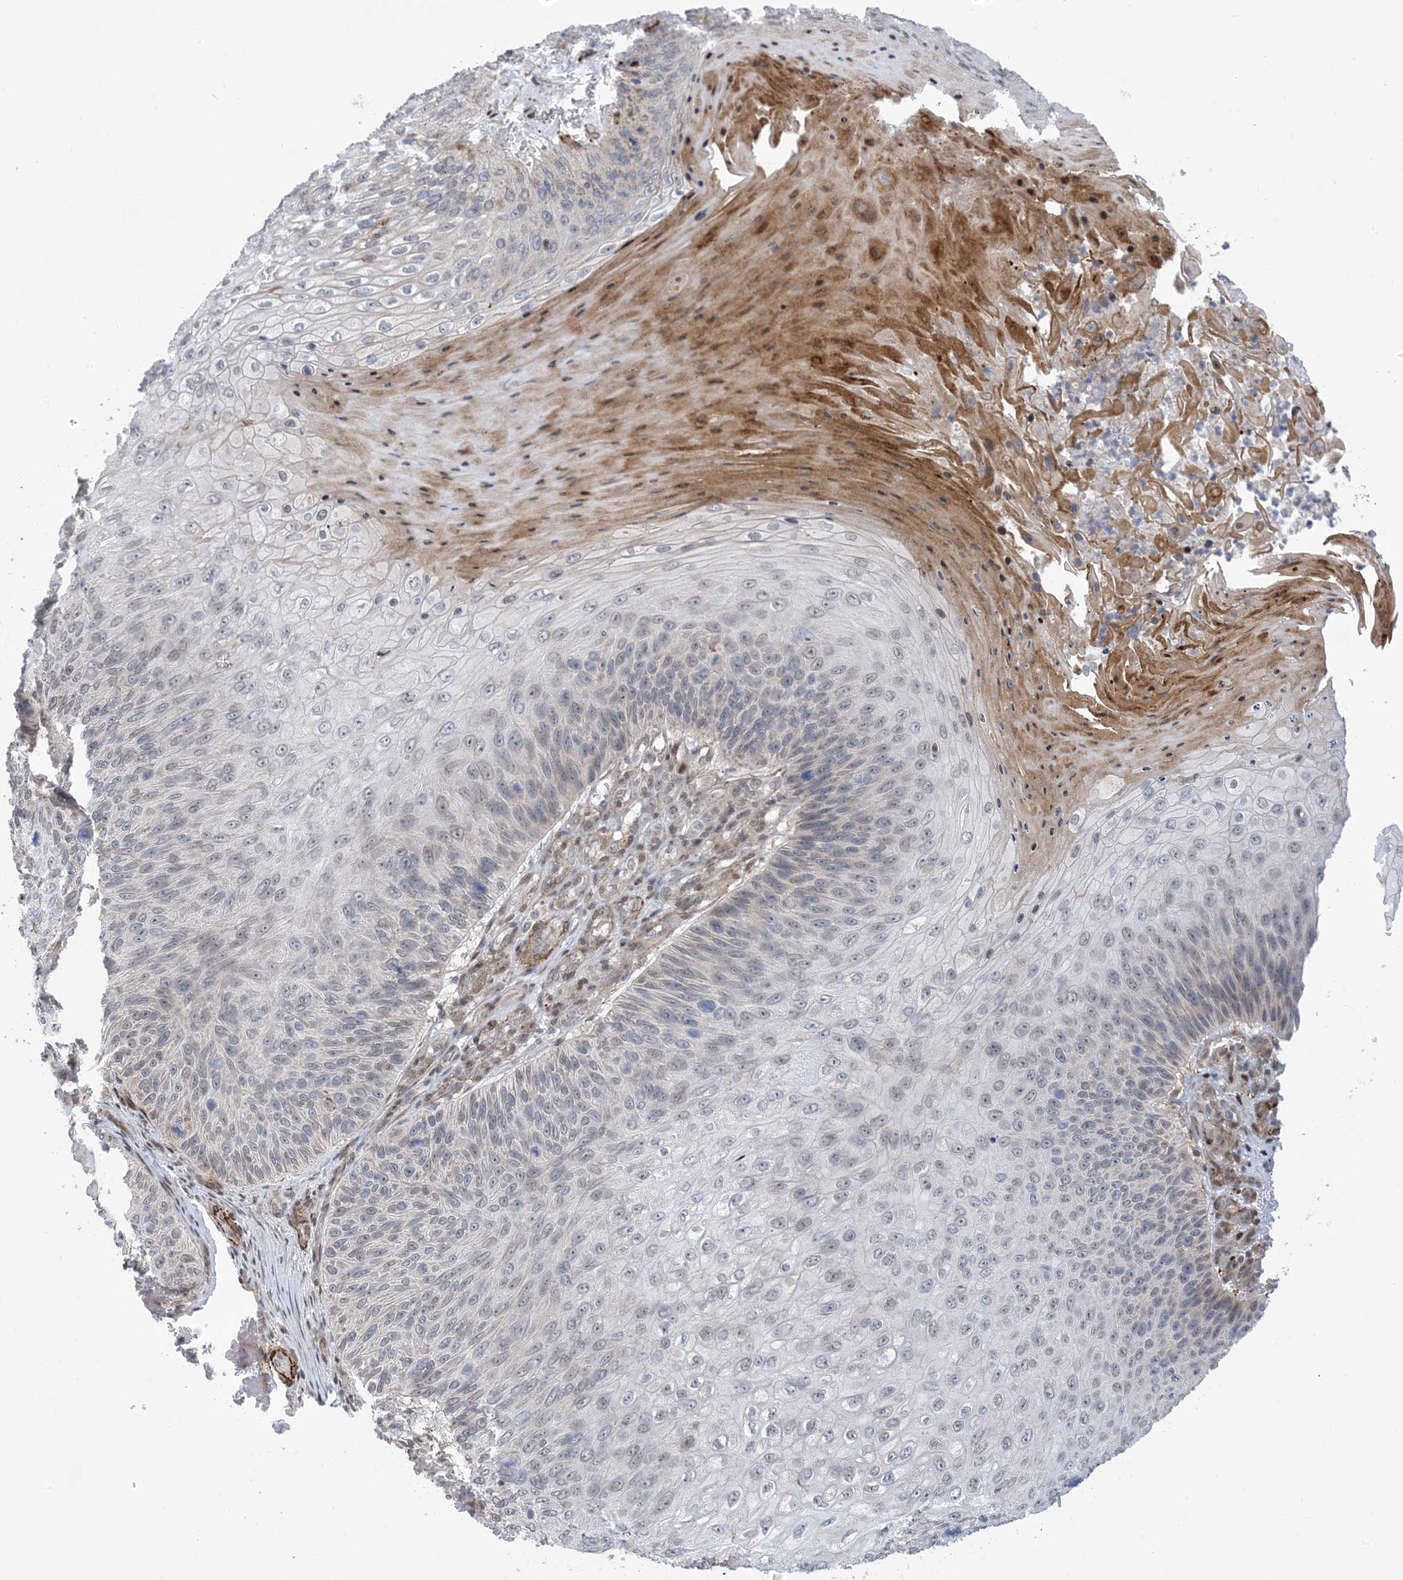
{"staining": {"intensity": "negative", "quantity": "none", "location": "none"}, "tissue": "skin cancer", "cell_type": "Tumor cells", "image_type": "cancer", "snomed": [{"axis": "morphology", "description": "Squamous cell carcinoma, NOS"}, {"axis": "topography", "description": "Skin"}], "caption": "IHC micrograph of human skin cancer (squamous cell carcinoma) stained for a protein (brown), which demonstrates no staining in tumor cells.", "gene": "ZNF8", "patient": {"sex": "female", "age": 88}}